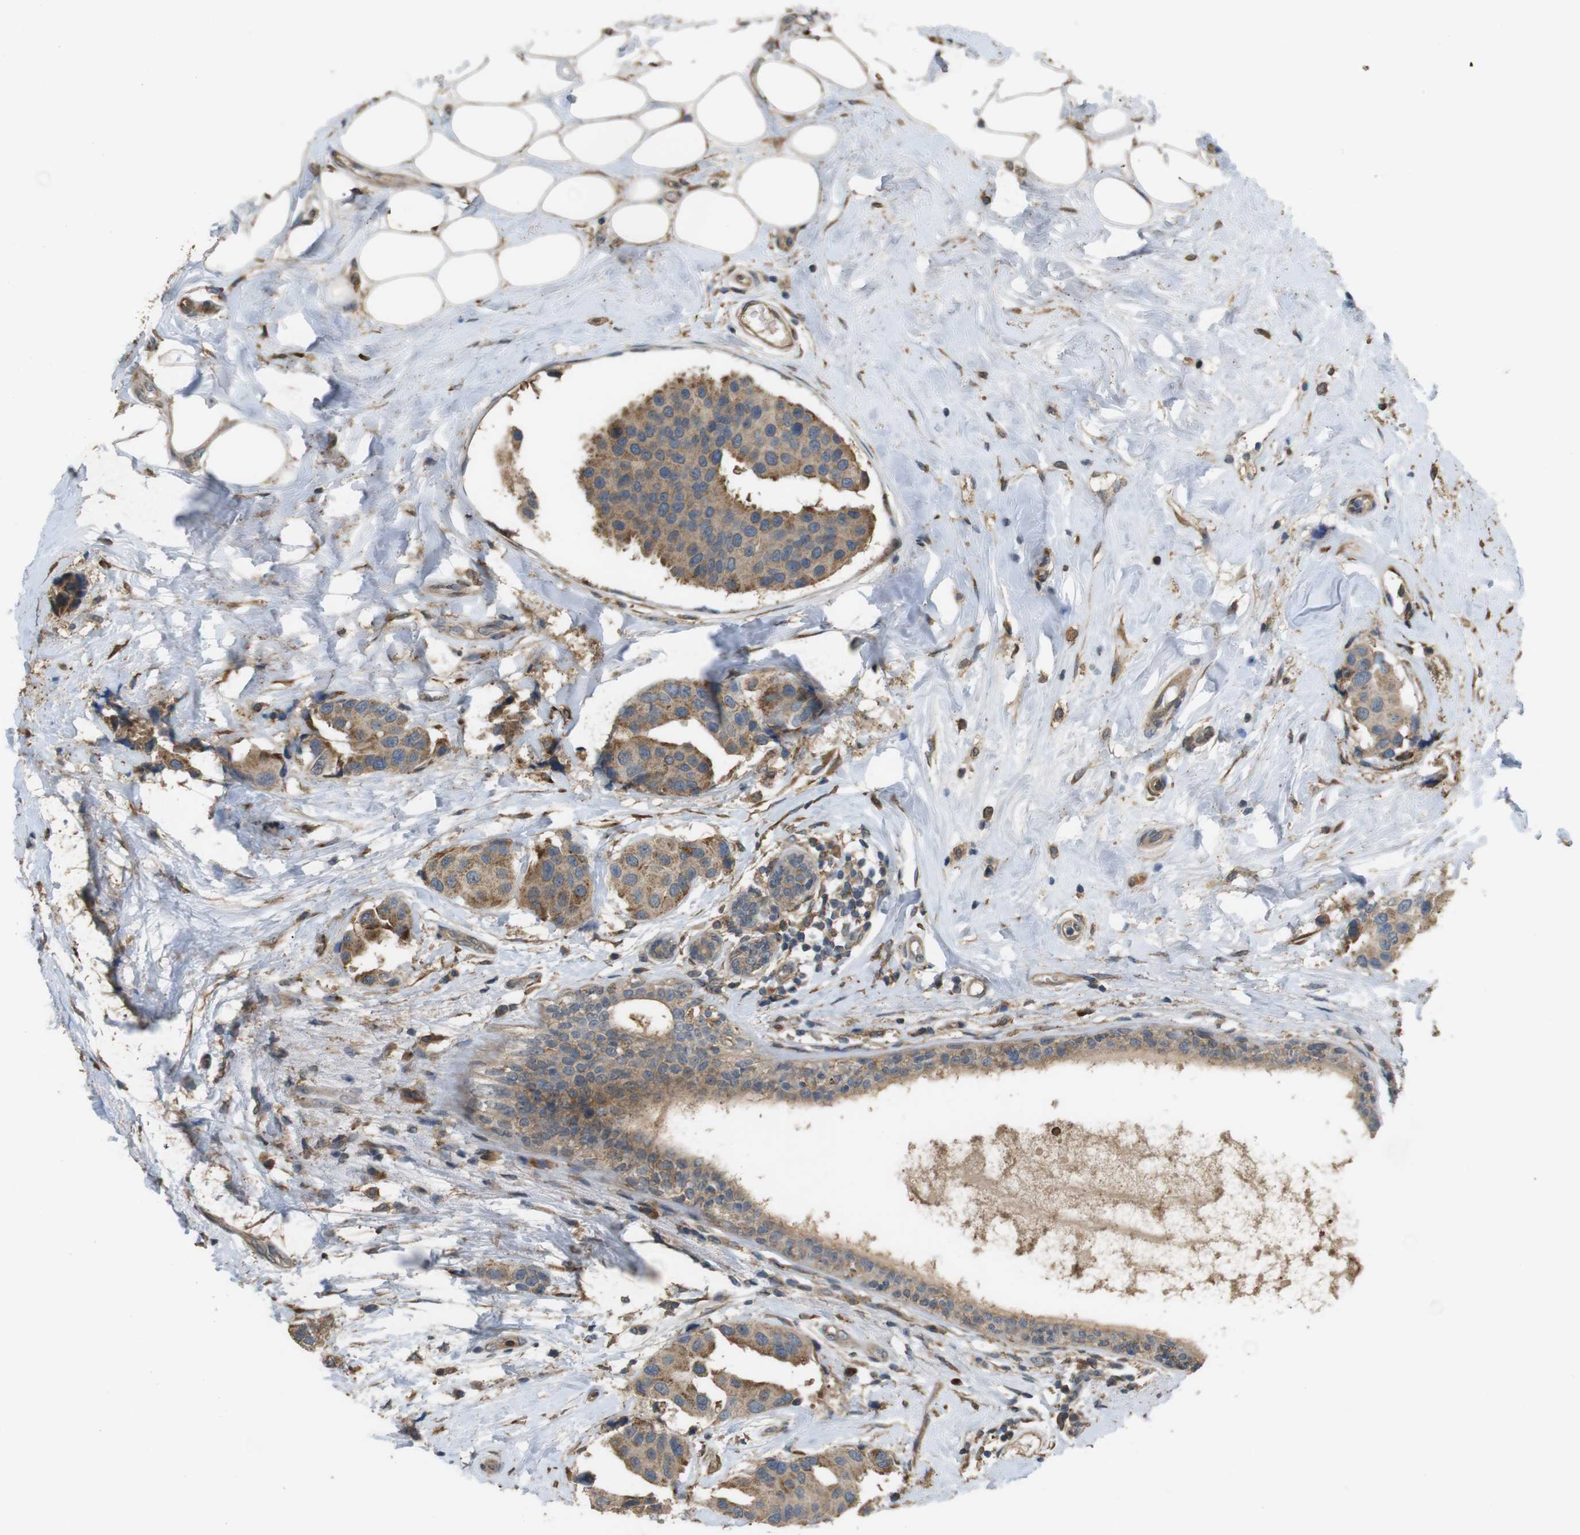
{"staining": {"intensity": "moderate", "quantity": ">75%", "location": "cytoplasmic/membranous"}, "tissue": "breast cancer", "cell_type": "Tumor cells", "image_type": "cancer", "snomed": [{"axis": "morphology", "description": "Normal tissue, NOS"}, {"axis": "morphology", "description": "Duct carcinoma"}, {"axis": "topography", "description": "Breast"}], "caption": "Immunohistochemical staining of human breast infiltrating ductal carcinoma demonstrates moderate cytoplasmic/membranous protein expression in about >75% of tumor cells.", "gene": "ARHGAP24", "patient": {"sex": "female", "age": 39}}